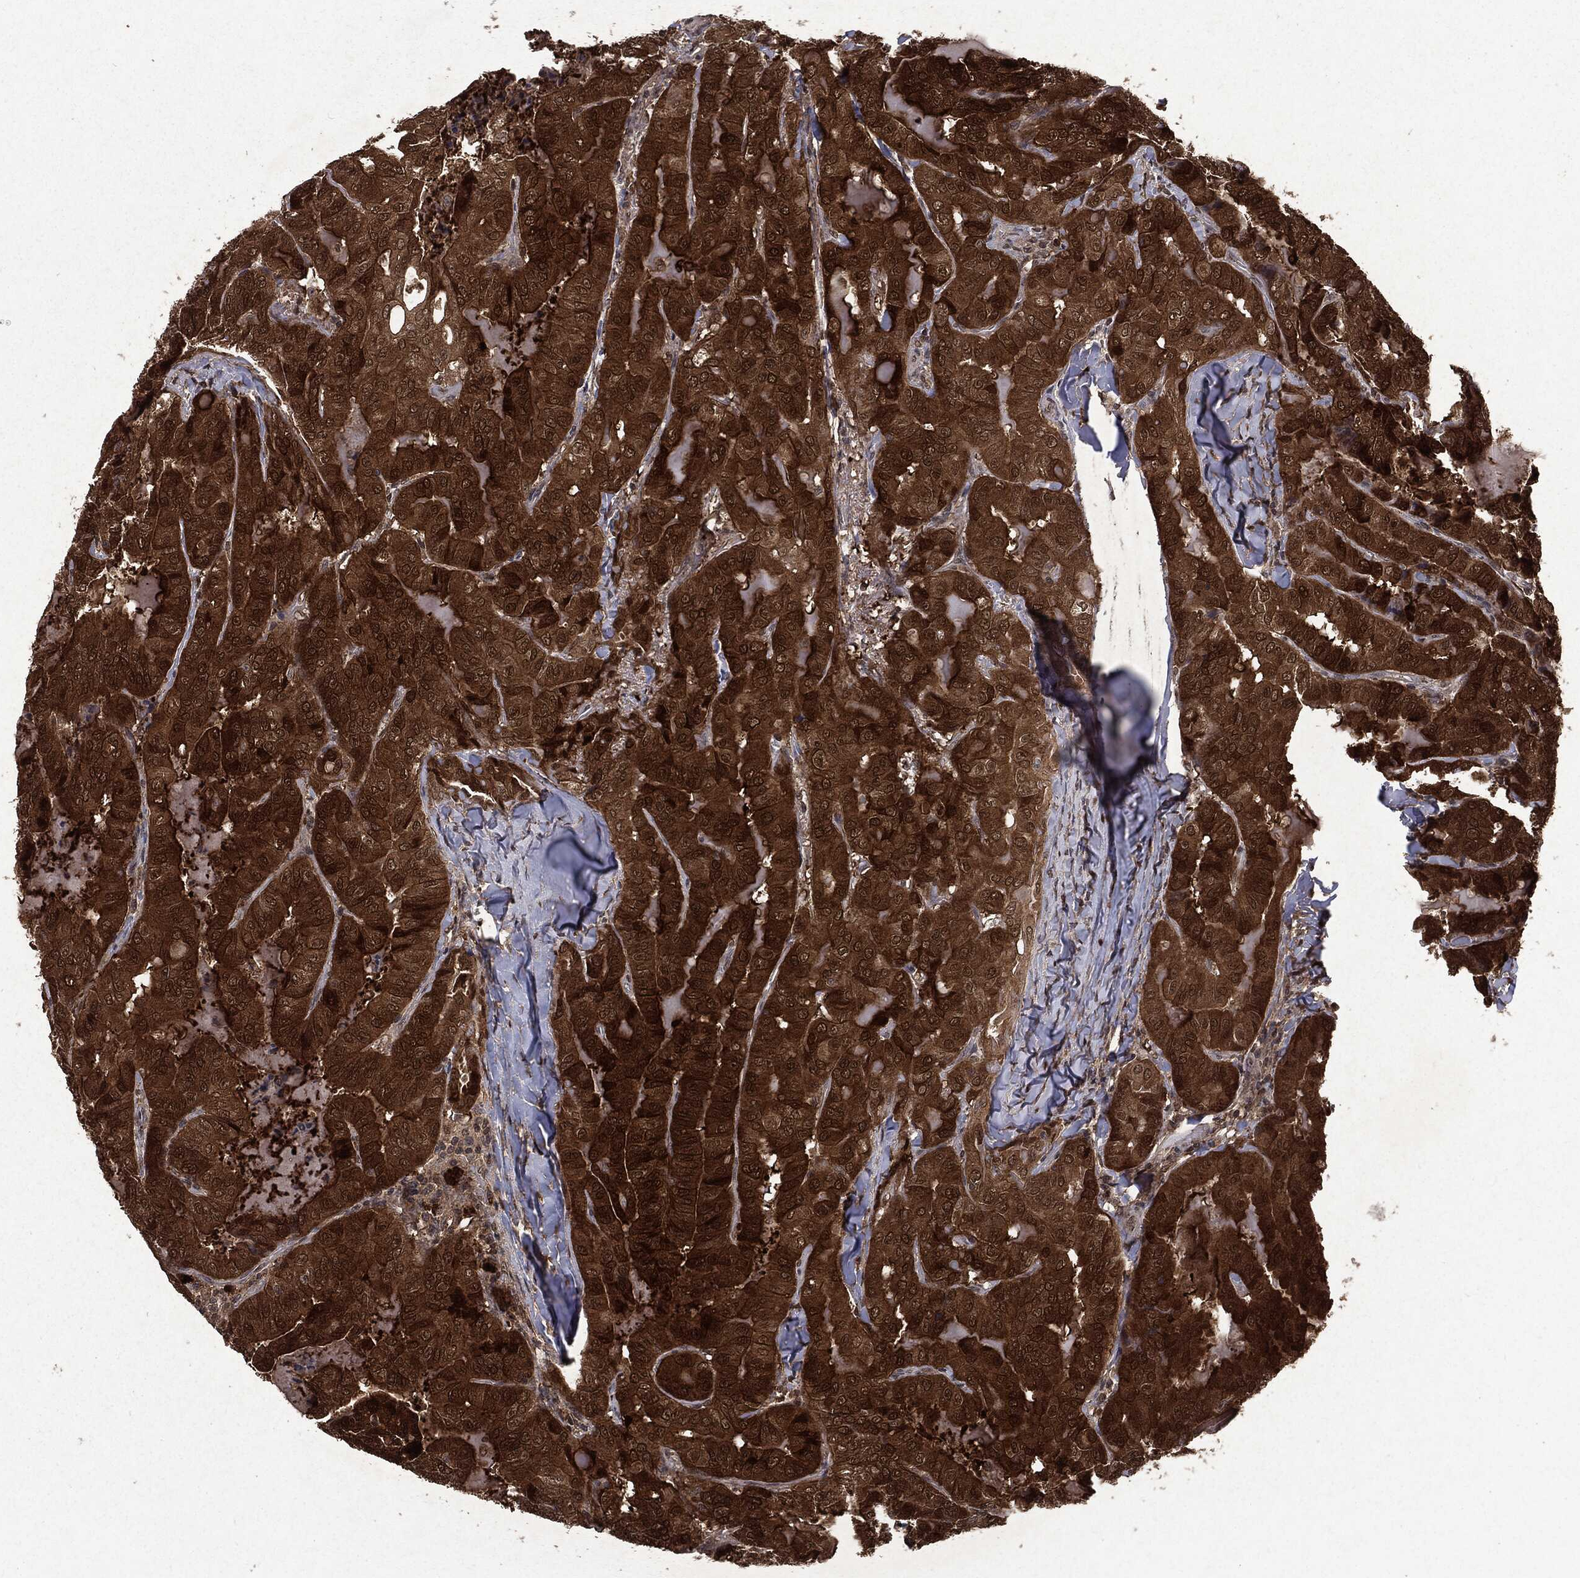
{"staining": {"intensity": "strong", "quantity": ">75%", "location": "cytoplasmic/membranous"}, "tissue": "thyroid cancer", "cell_type": "Tumor cells", "image_type": "cancer", "snomed": [{"axis": "morphology", "description": "Papillary adenocarcinoma, NOS"}, {"axis": "topography", "description": "Thyroid gland"}], "caption": "Strong cytoplasmic/membranous protein expression is seen in approximately >75% of tumor cells in thyroid papillary adenocarcinoma.", "gene": "PEBP1", "patient": {"sex": "female", "age": 68}}